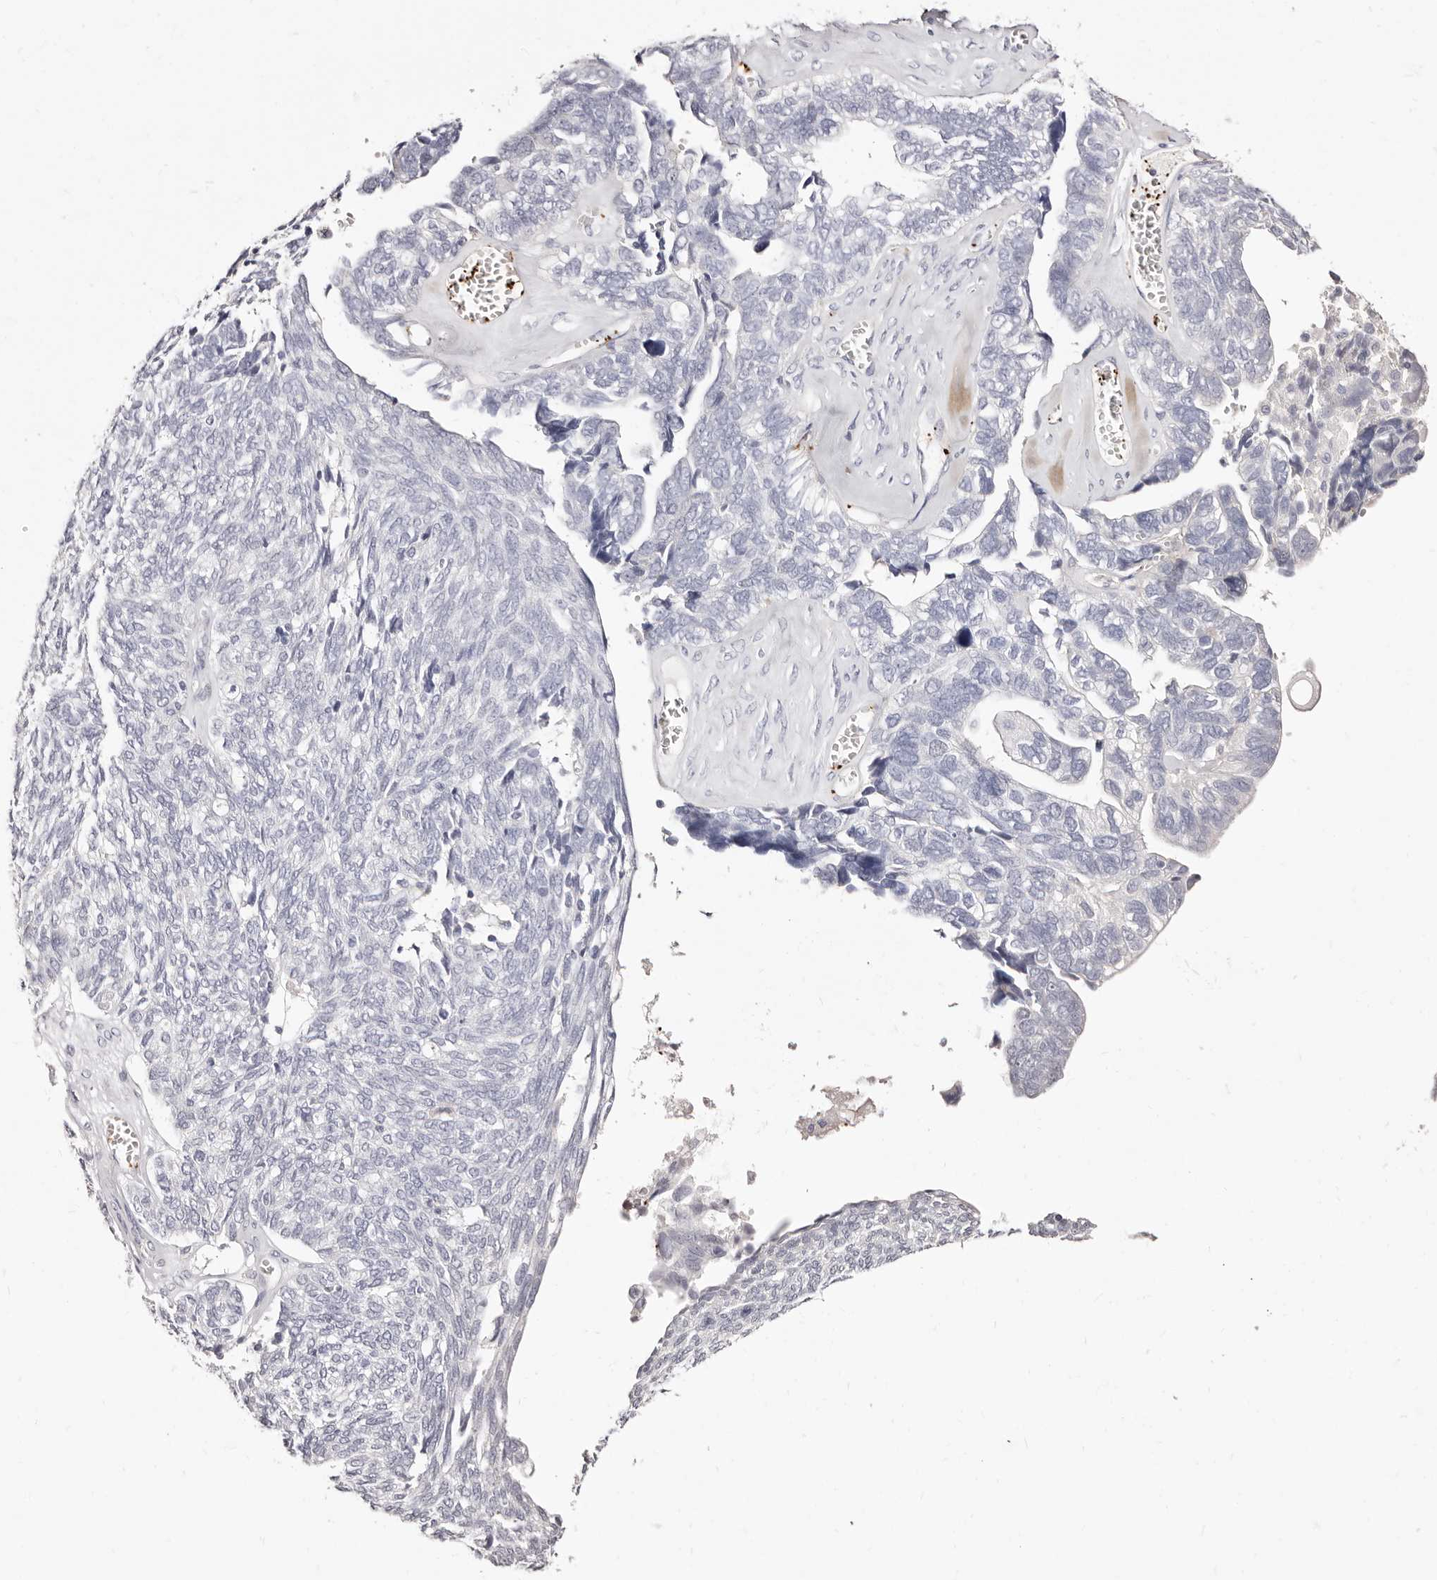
{"staining": {"intensity": "negative", "quantity": "none", "location": "none"}, "tissue": "ovarian cancer", "cell_type": "Tumor cells", "image_type": "cancer", "snomed": [{"axis": "morphology", "description": "Cystadenocarcinoma, serous, NOS"}, {"axis": "topography", "description": "Ovary"}], "caption": "A high-resolution photomicrograph shows IHC staining of ovarian cancer (serous cystadenocarcinoma), which demonstrates no significant staining in tumor cells.", "gene": "PF4", "patient": {"sex": "female", "age": 79}}